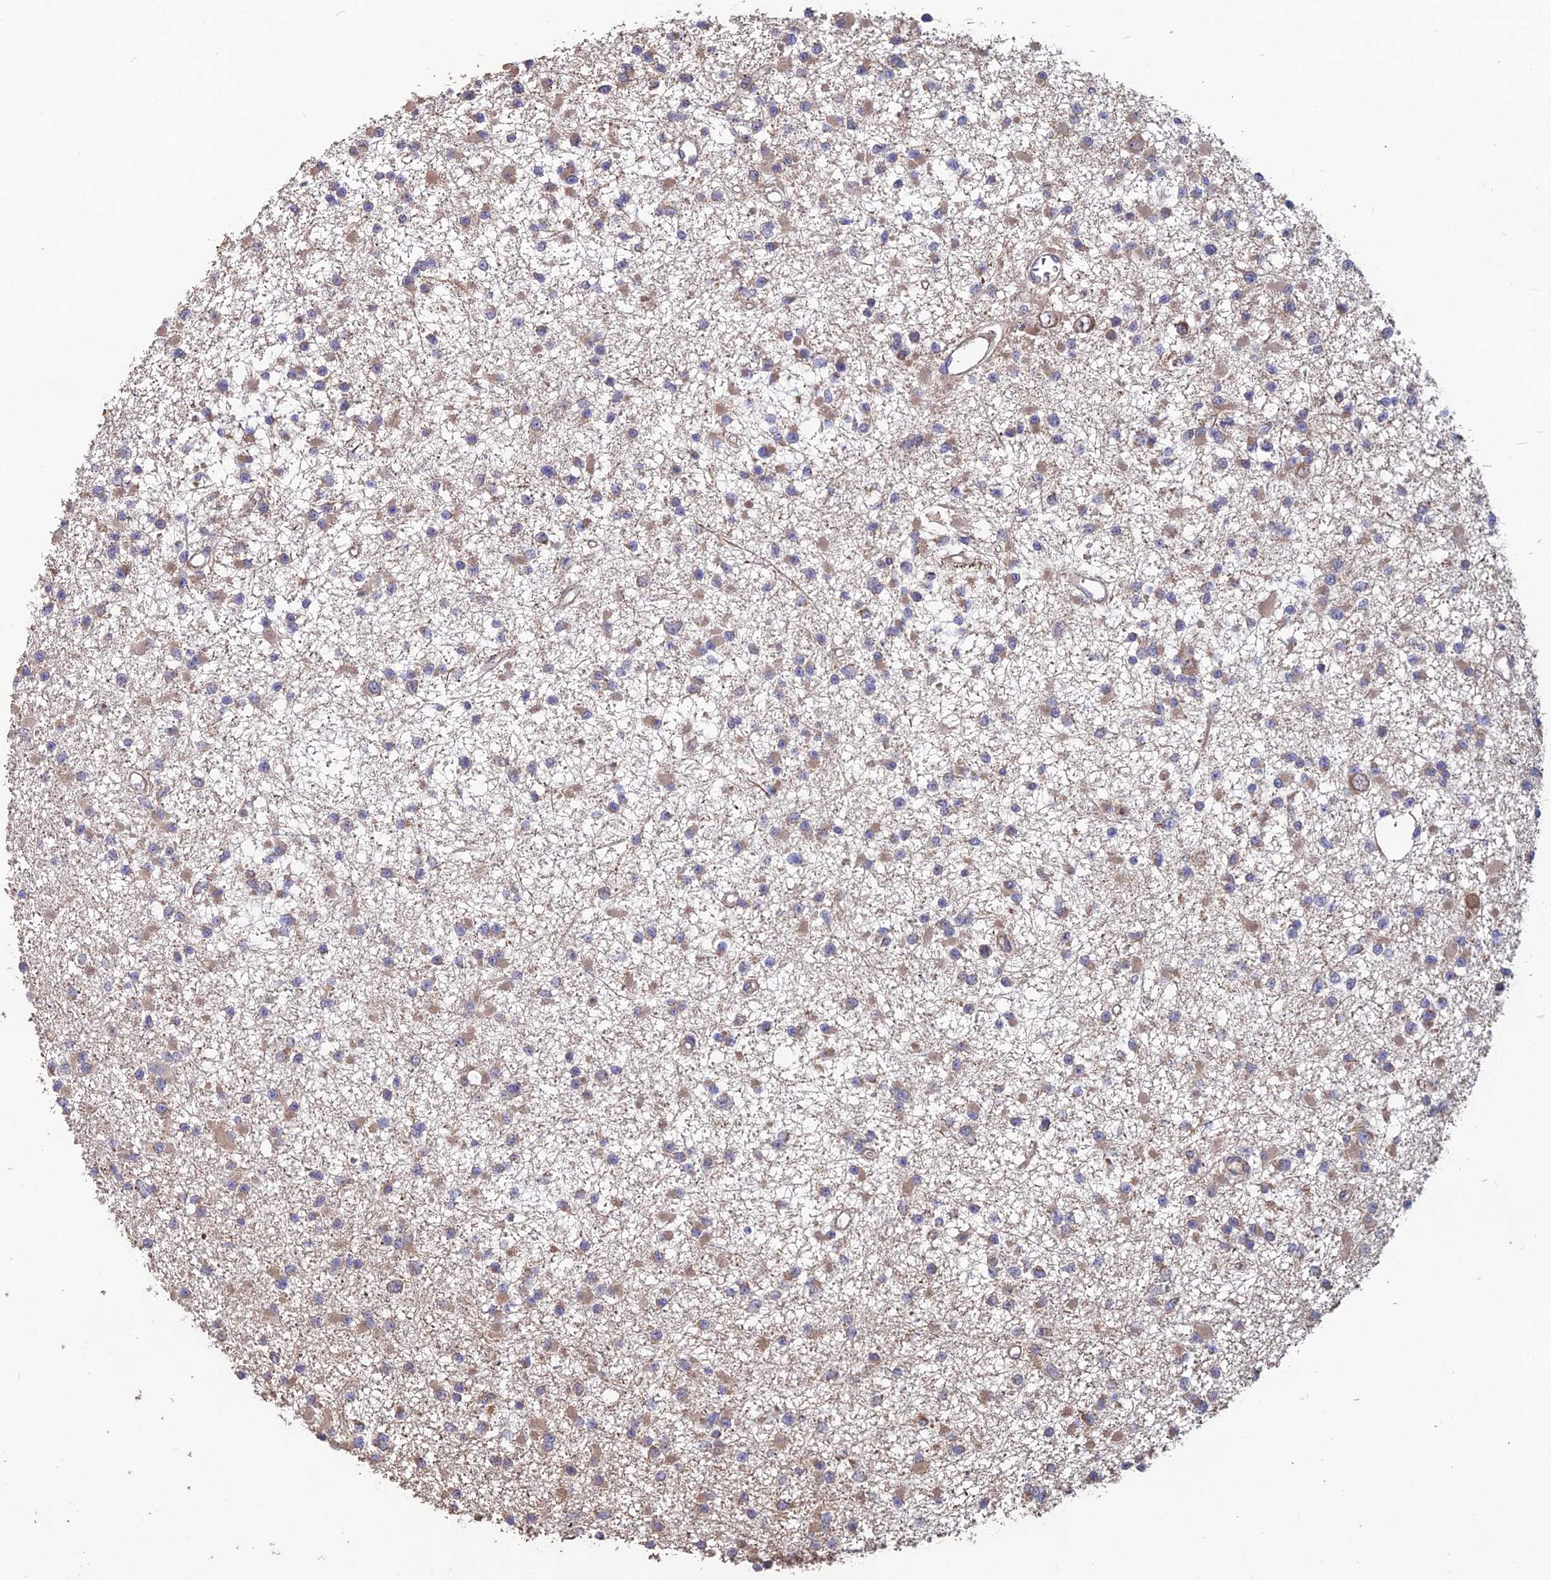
{"staining": {"intensity": "weak", "quantity": "25%-75%", "location": "cytoplasmic/membranous"}, "tissue": "glioma", "cell_type": "Tumor cells", "image_type": "cancer", "snomed": [{"axis": "morphology", "description": "Glioma, malignant, Low grade"}, {"axis": "topography", "description": "Brain"}], "caption": "Immunohistochemical staining of malignant low-grade glioma displays low levels of weak cytoplasmic/membranous protein expression in approximately 25%-75% of tumor cells.", "gene": "SHISA5", "patient": {"sex": "female", "age": 22}}